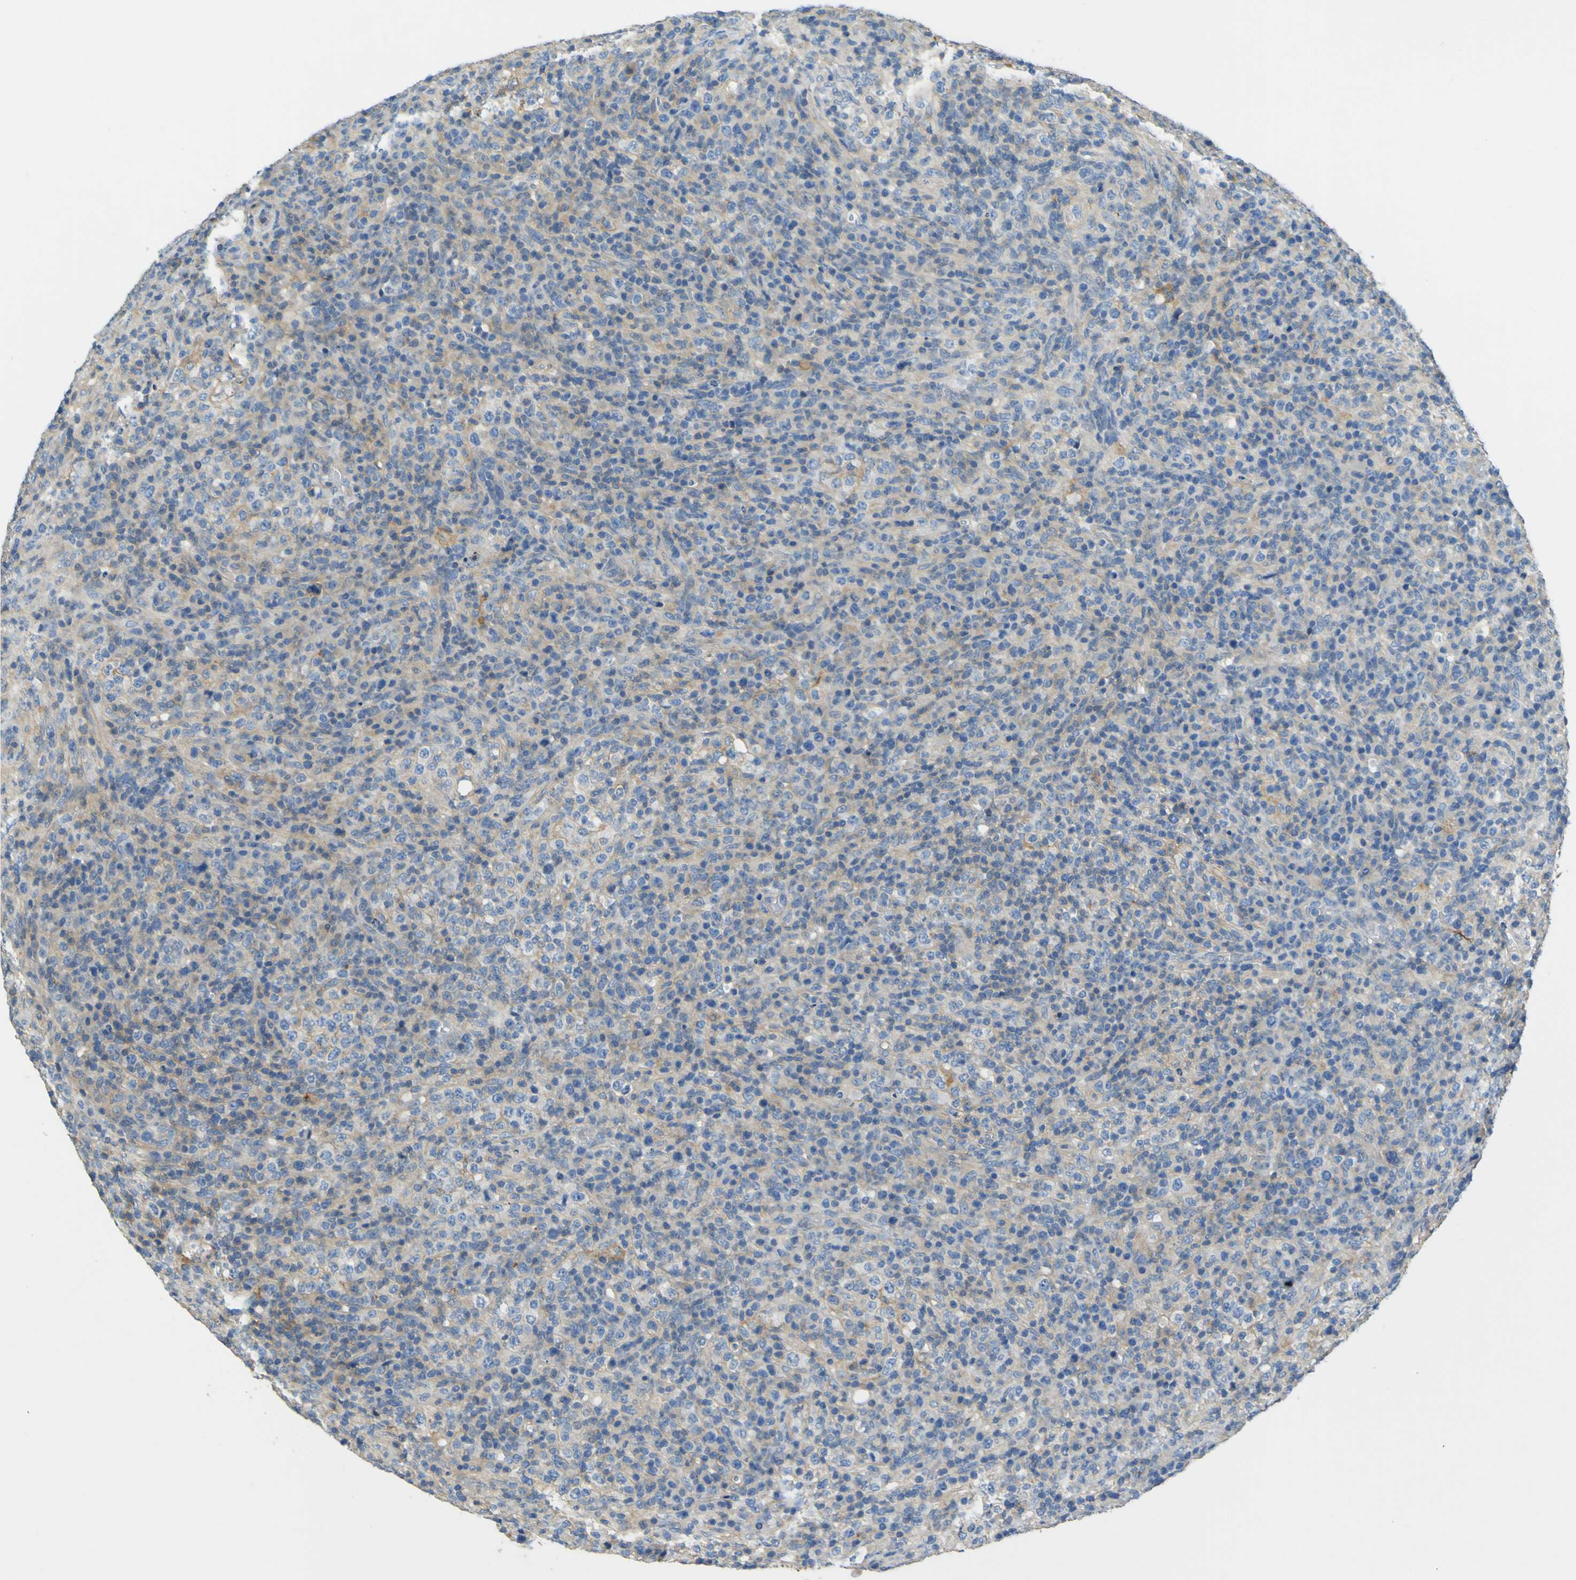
{"staining": {"intensity": "weak", "quantity": "25%-75%", "location": "cytoplasmic/membranous"}, "tissue": "lymphoma", "cell_type": "Tumor cells", "image_type": "cancer", "snomed": [{"axis": "morphology", "description": "Malignant lymphoma, non-Hodgkin's type, High grade"}, {"axis": "topography", "description": "Lymph node"}], "caption": "This micrograph exhibits immunohistochemistry (IHC) staining of human lymphoma, with low weak cytoplasmic/membranous expression in about 25%-75% of tumor cells.", "gene": "OGN", "patient": {"sex": "female", "age": 76}}